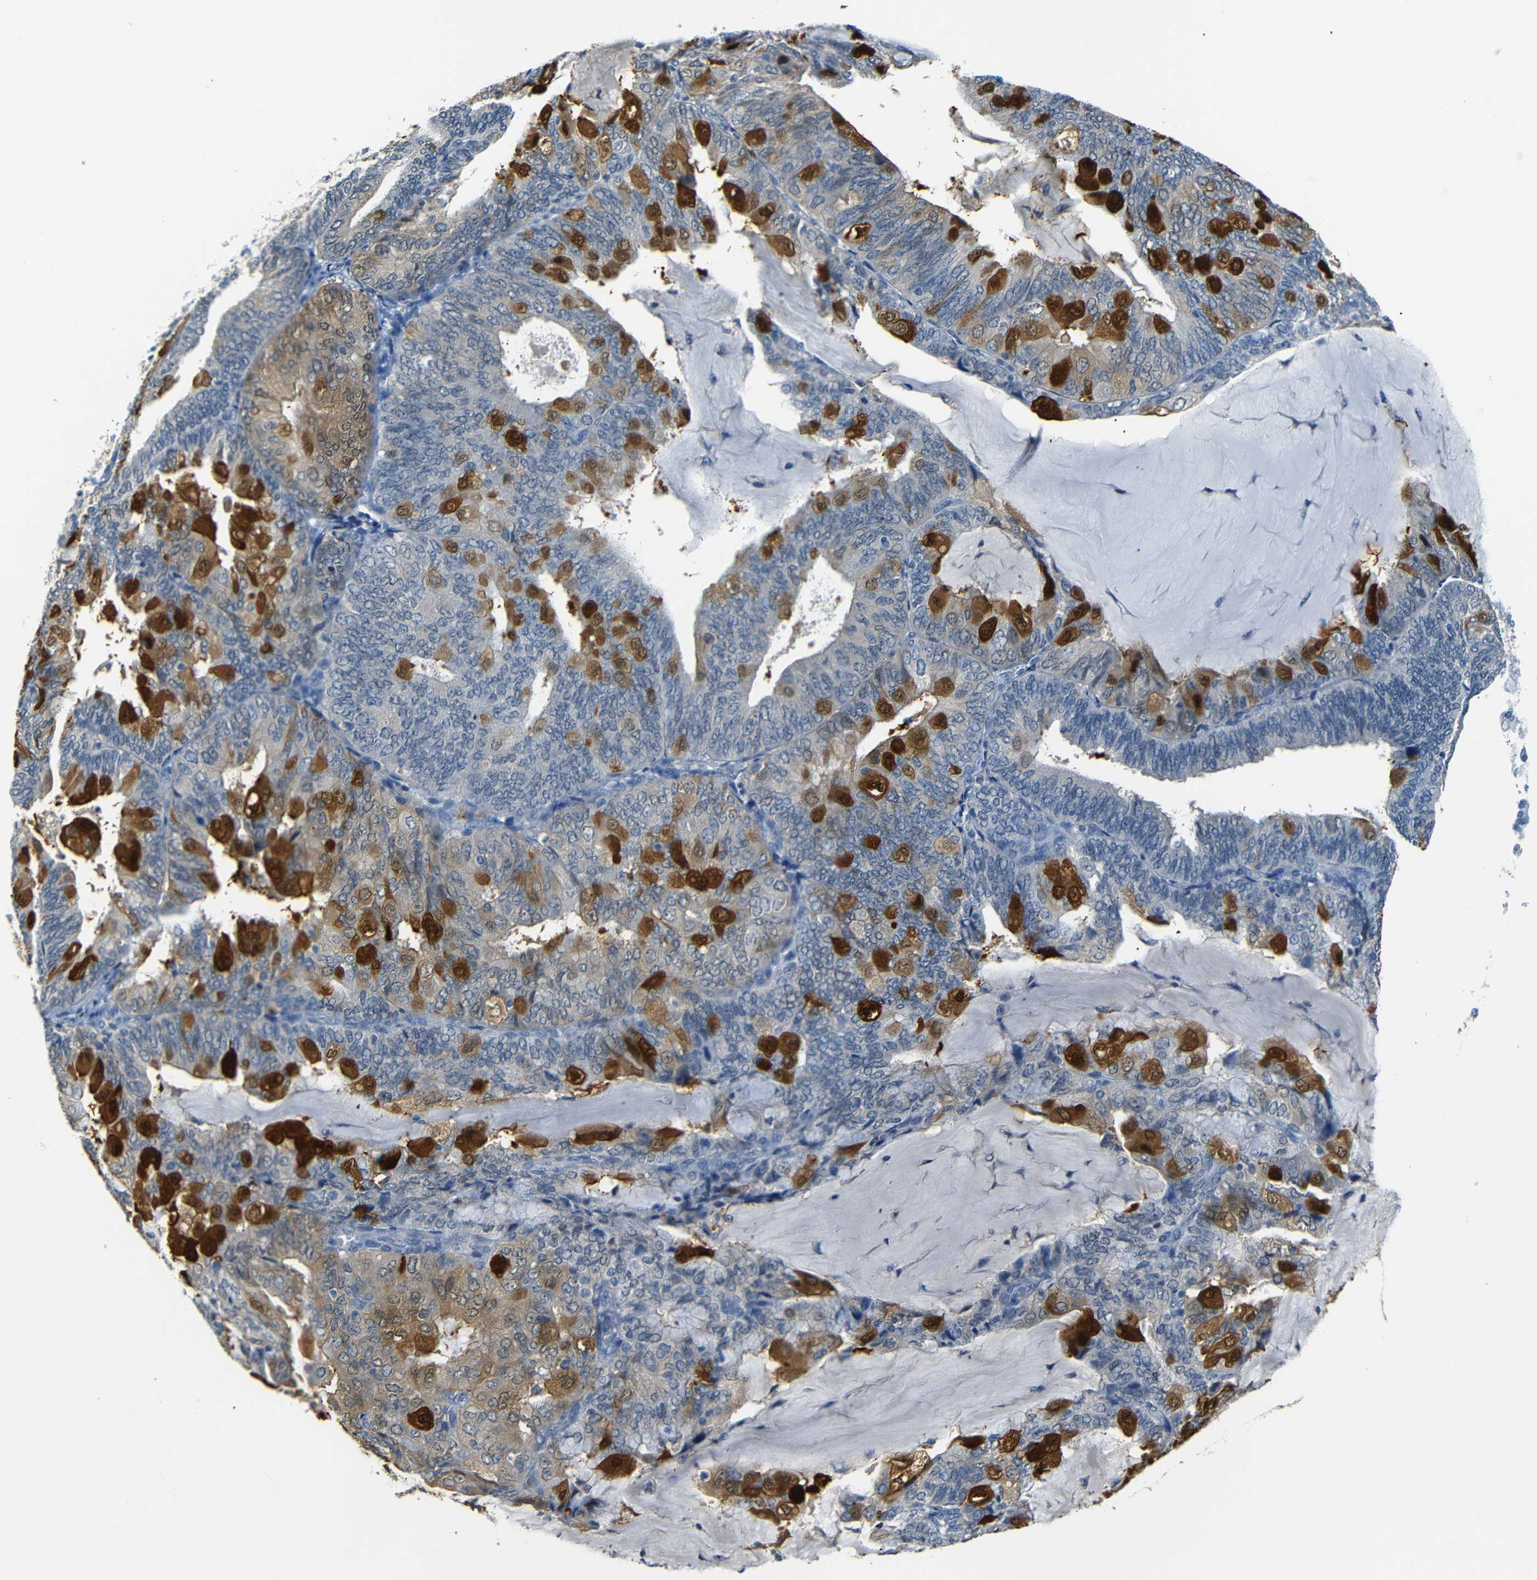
{"staining": {"intensity": "strong", "quantity": "25%-75%", "location": "cytoplasmic/membranous,nuclear"}, "tissue": "endometrial cancer", "cell_type": "Tumor cells", "image_type": "cancer", "snomed": [{"axis": "morphology", "description": "Adenocarcinoma, NOS"}, {"axis": "topography", "description": "Endometrium"}], "caption": "About 25%-75% of tumor cells in endometrial adenocarcinoma show strong cytoplasmic/membranous and nuclear protein positivity as visualized by brown immunohistochemical staining.", "gene": "SFN", "patient": {"sex": "female", "age": 81}}